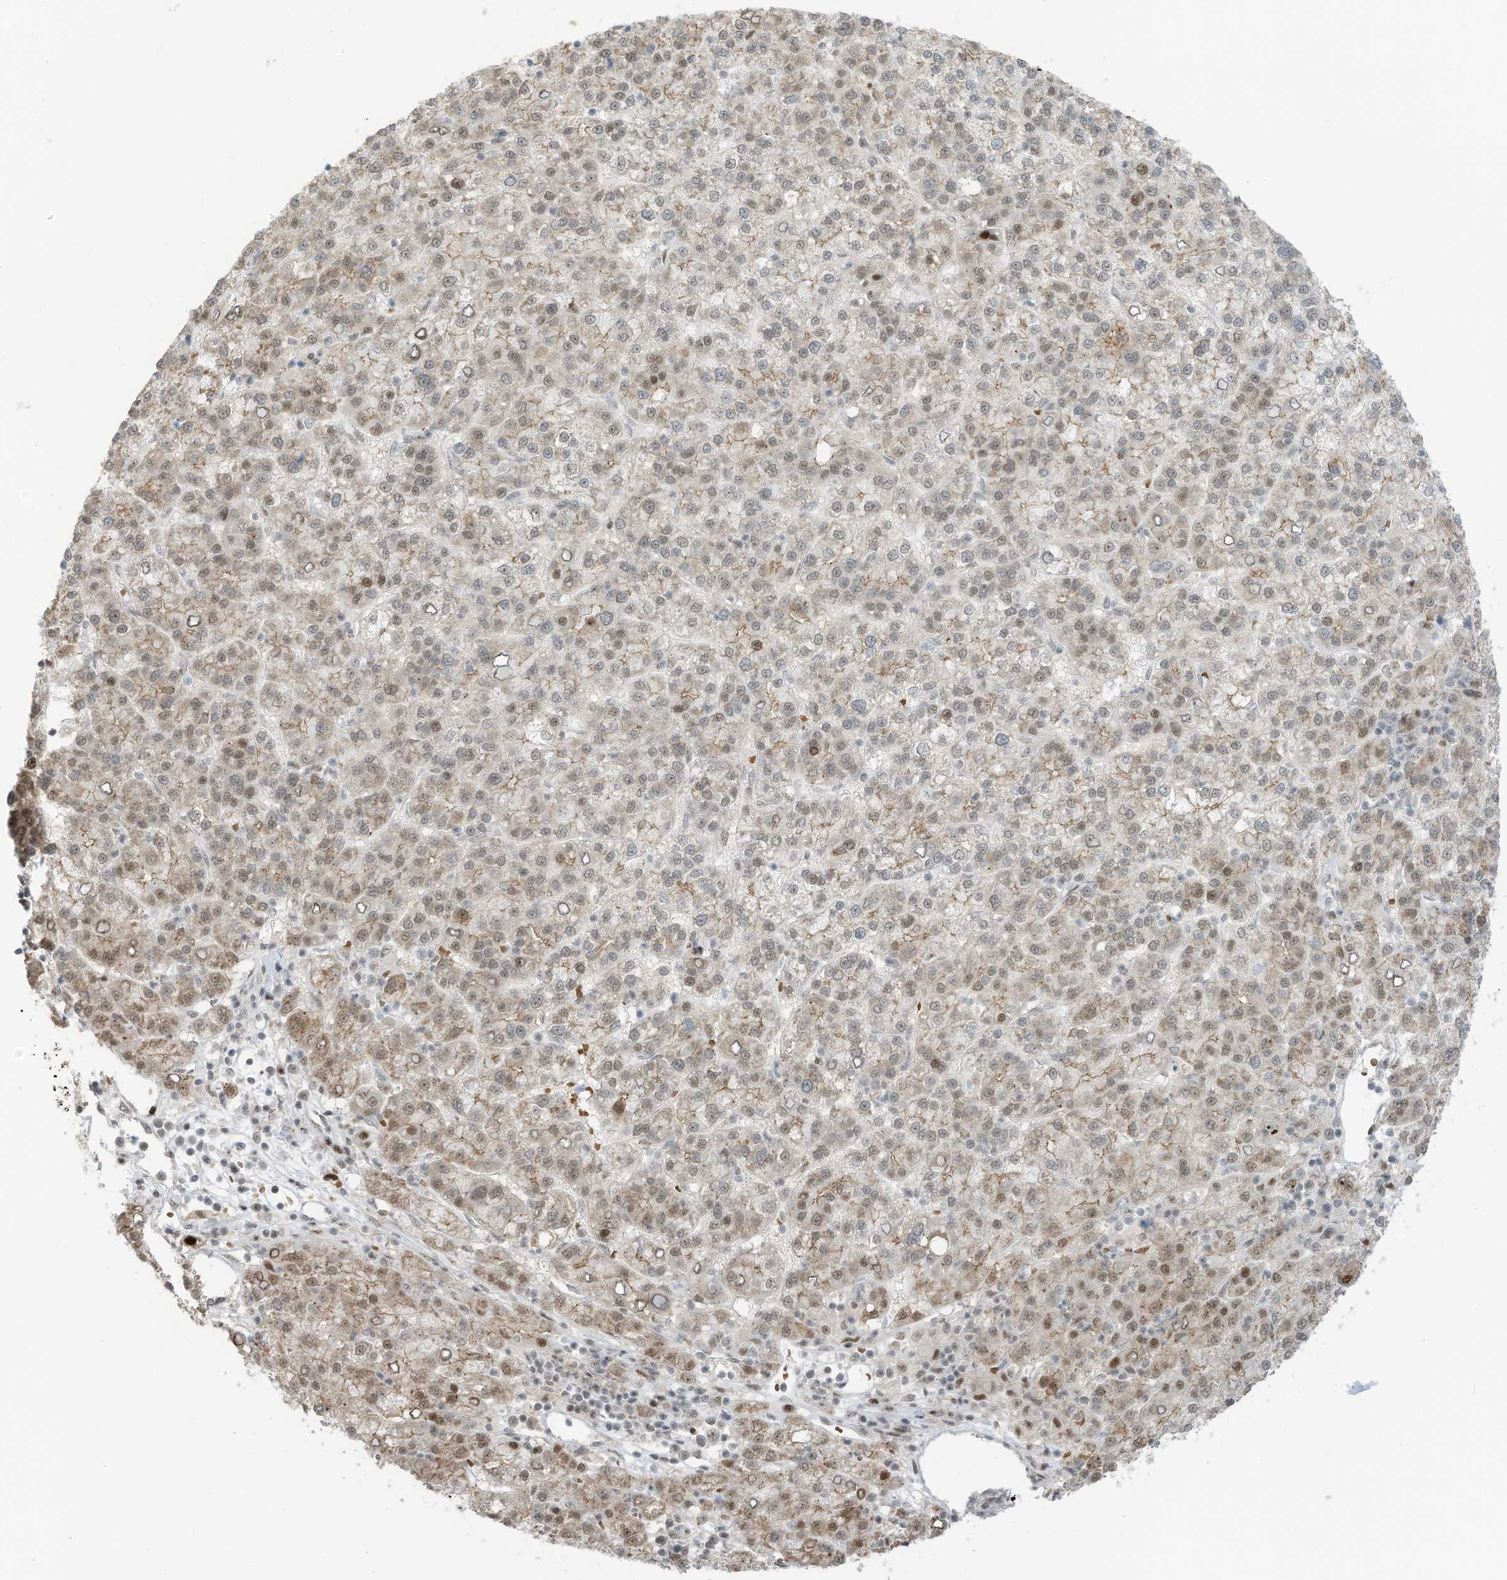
{"staining": {"intensity": "moderate", "quantity": "25%-75%", "location": "nuclear"}, "tissue": "liver cancer", "cell_type": "Tumor cells", "image_type": "cancer", "snomed": [{"axis": "morphology", "description": "Carcinoma, Hepatocellular, NOS"}, {"axis": "topography", "description": "Liver"}], "caption": "Immunohistochemical staining of human liver cancer (hepatocellular carcinoma) demonstrates medium levels of moderate nuclear positivity in approximately 25%-75% of tumor cells.", "gene": "ZCWPW2", "patient": {"sex": "female", "age": 58}}